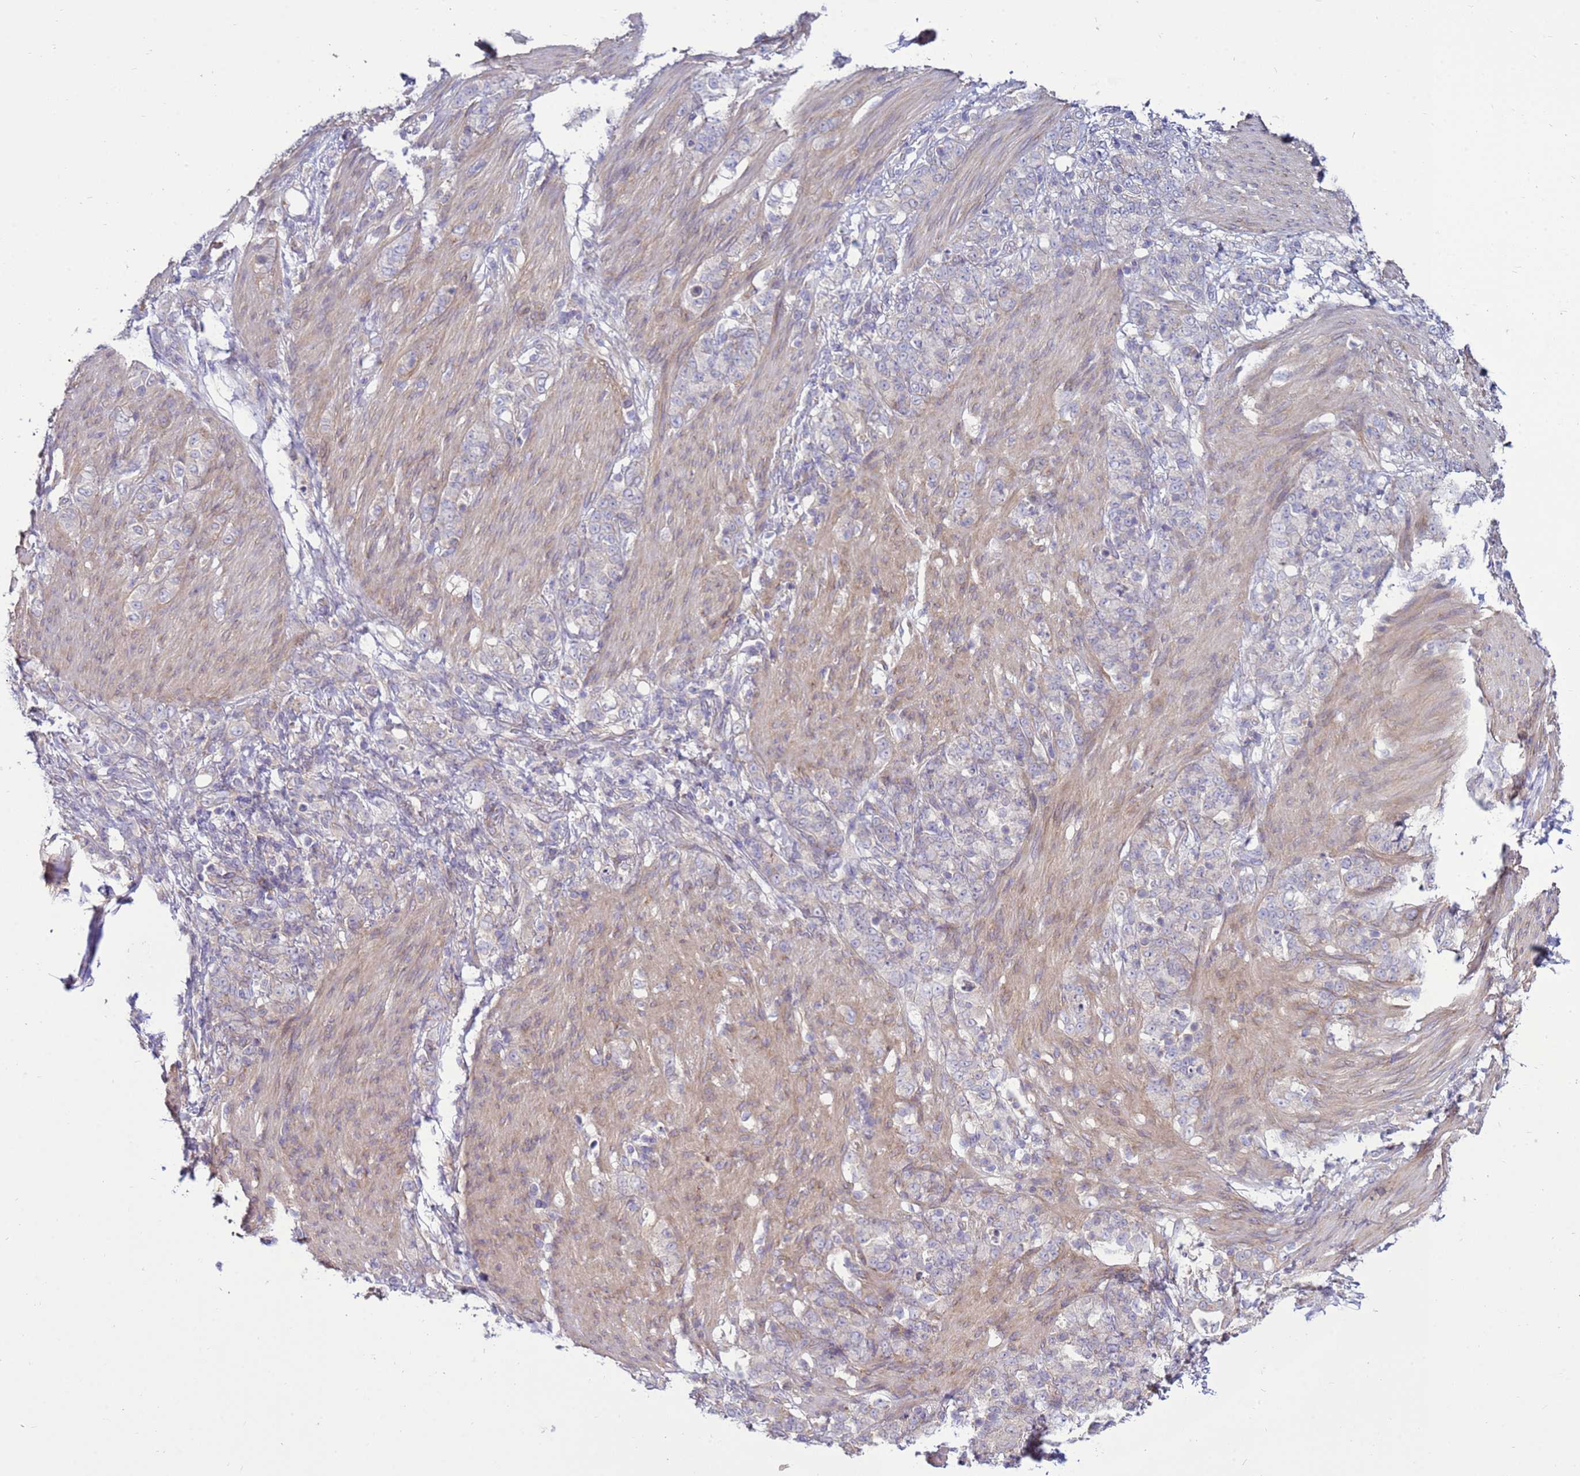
{"staining": {"intensity": "weak", "quantity": "<25%", "location": "cytoplasmic/membranous"}, "tissue": "stomach cancer", "cell_type": "Tumor cells", "image_type": "cancer", "snomed": [{"axis": "morphology", "description": "Adenocarcinoma, NOS"}, {"axis": "topography", "description": "Stomach"}], "caption": "The photomicrograph displays no staining of tumor cells in stomach cancer.", "gene": "MON1B", "patient": {"sex": "female", "age": 79}}